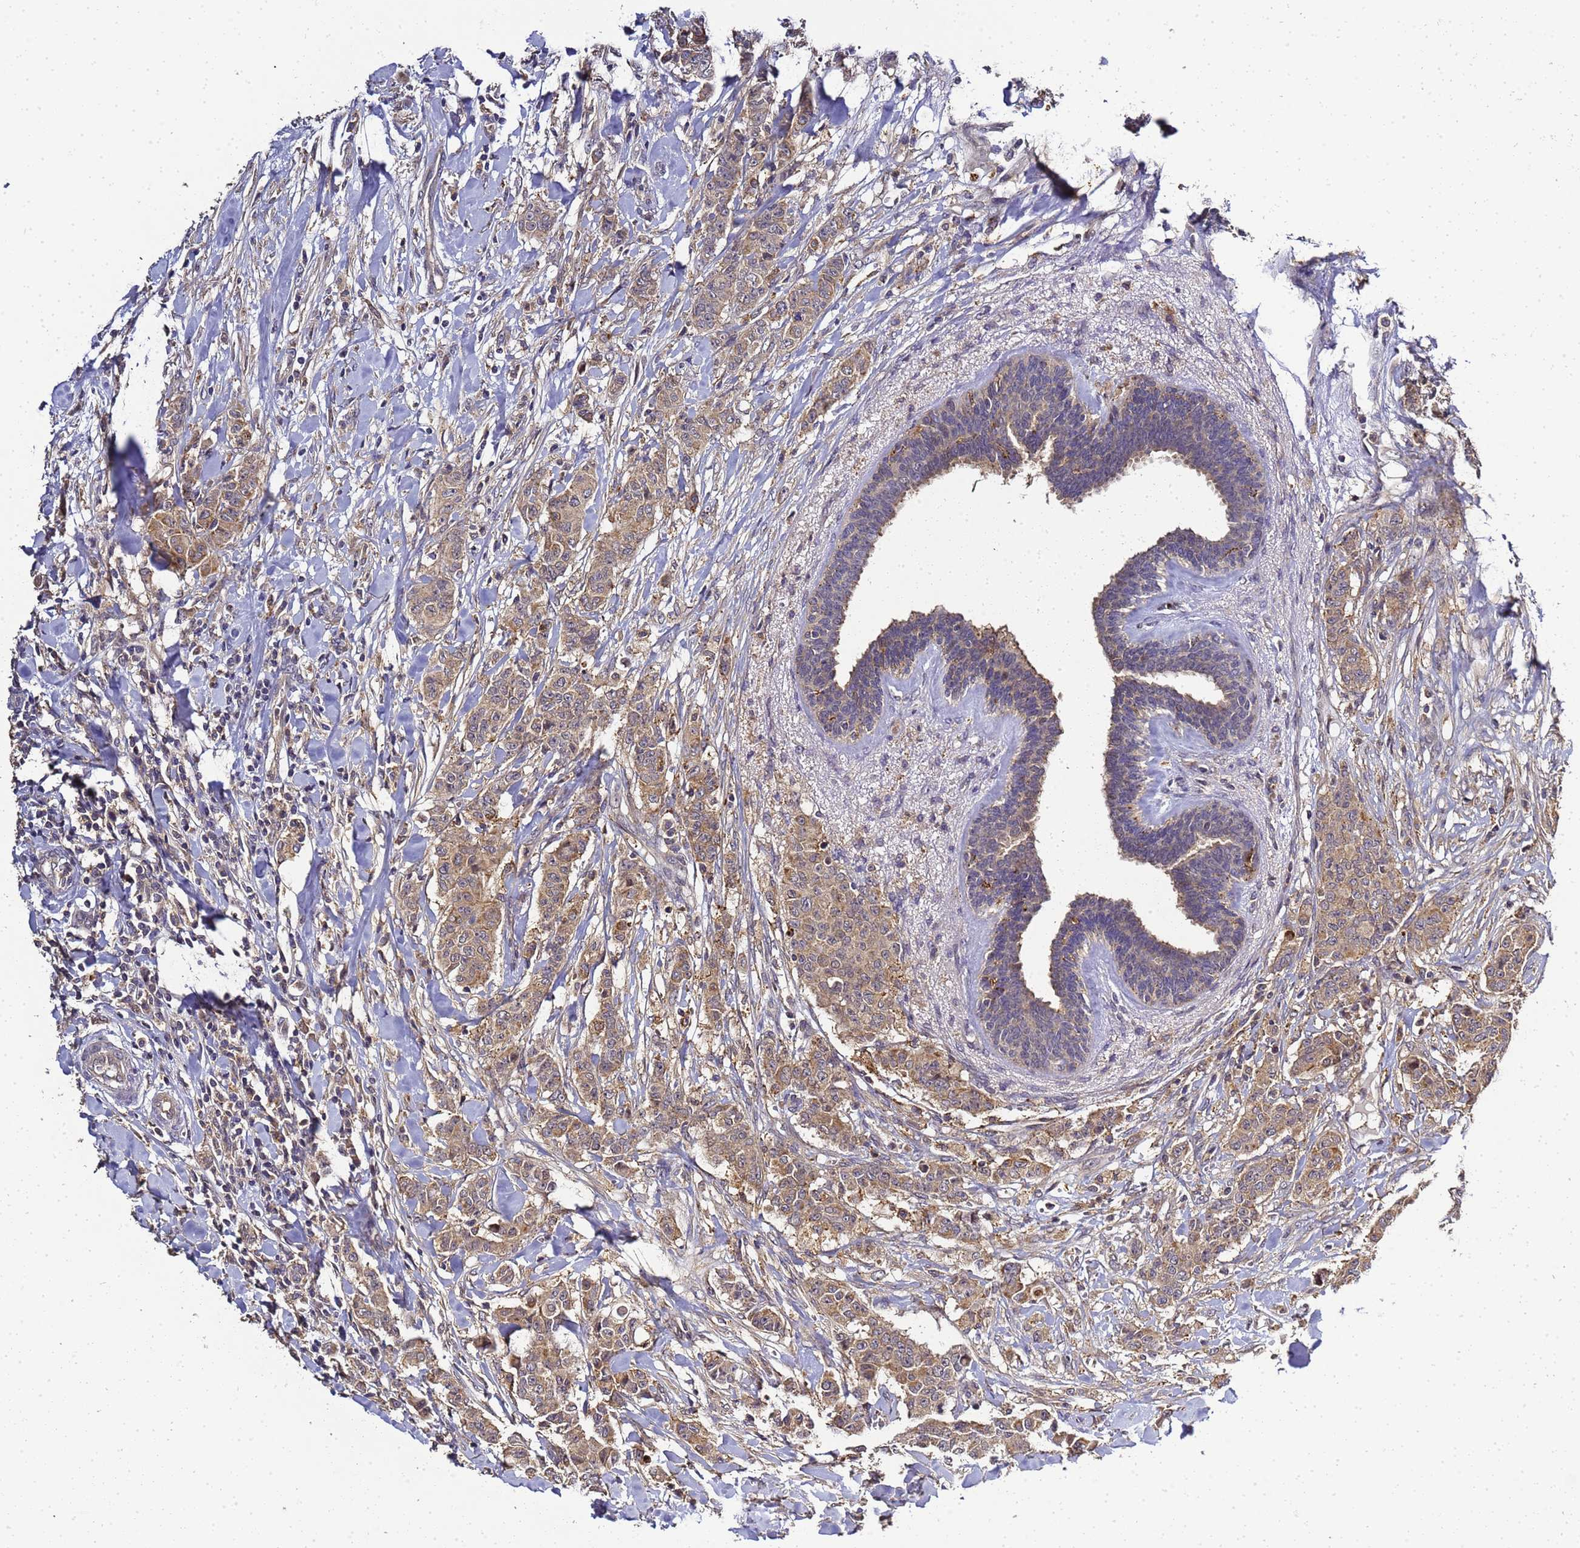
{"staining": {"intensity": "moderate", "quantity": ">75%", "location": "cytoplasmic/membranous"}, "tissue": "breast cancer", "cell_type": "Tumor cells", "image_type": "cancer", "snomed": [{"axis": "morphology", "description": "Duct carcinoma"}, {"axis": "topography", "description": "Breast"}], "caption": "Protein expression analysis of breast infiltrating ductal carcinoma displays moderate cytoplasmic/membranous positivity in about >75% of tumor cells. (brown staining indicates protein expression, while blue staining denotes nuclei).", "gene": "LGI4", "patient": {"sex": "female", "age": 40}}